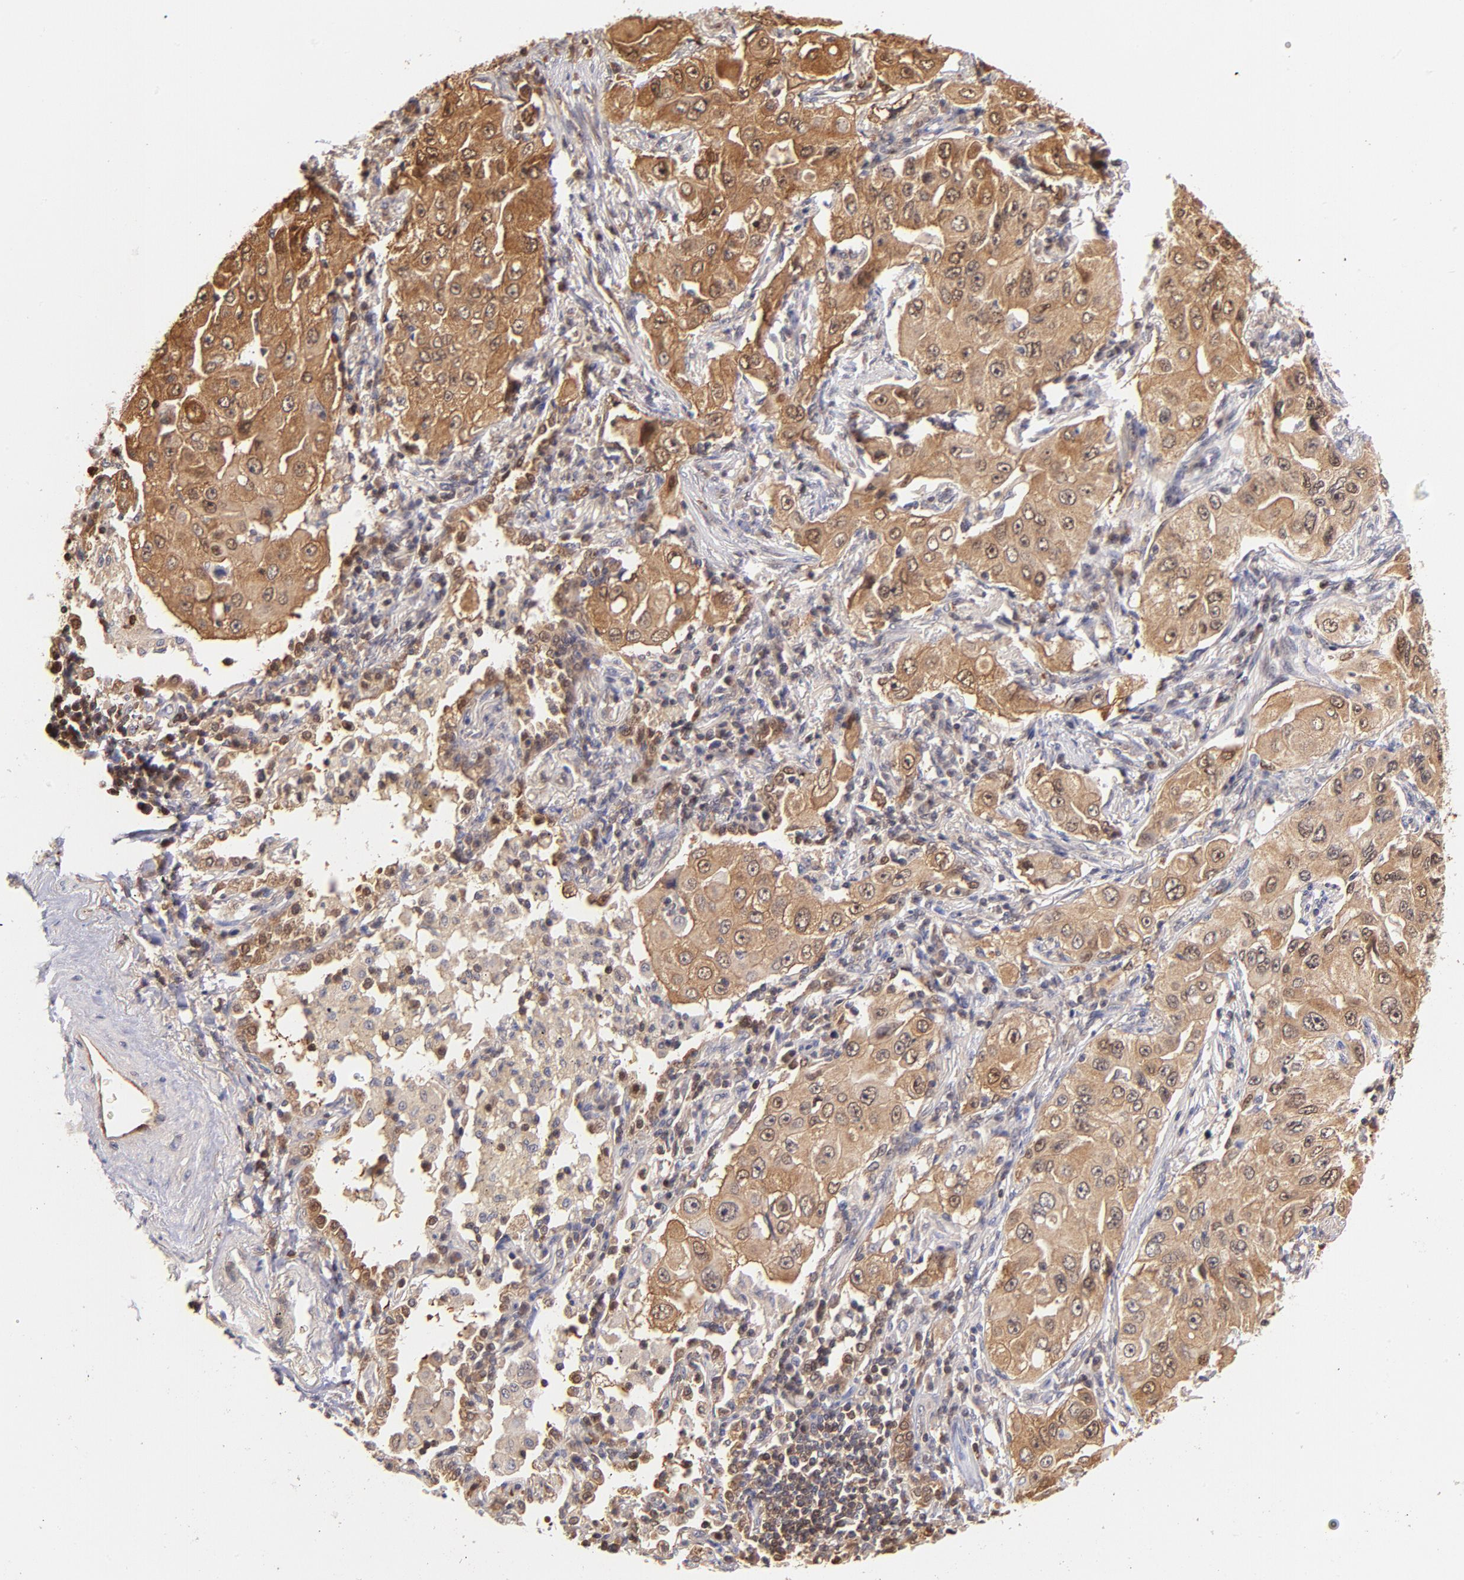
{"staining": {"intensity": "moderate", "quantity": ">75%", "location": "cytoplasmic/membranous,nuclear"}, "tissue": "lung cancer", "cell_type": "Tumor cells", "image_type": "cancer", "snomed": [{"axis": "morphology", "description": "Adenocarcinoma, NOS"}, {"axis": "topography", "description": "Lung"}], "caption": "DAB immunohistochemical staining of adenocarcinoma (lung) displays moderate cytoplasmic/membranous and nuclear protein expression in approximately >75% of tumor cells. Nuclei are stained in blue.", "gene": "YWHAB", "patient": {"sex": "male", "age": 84}}